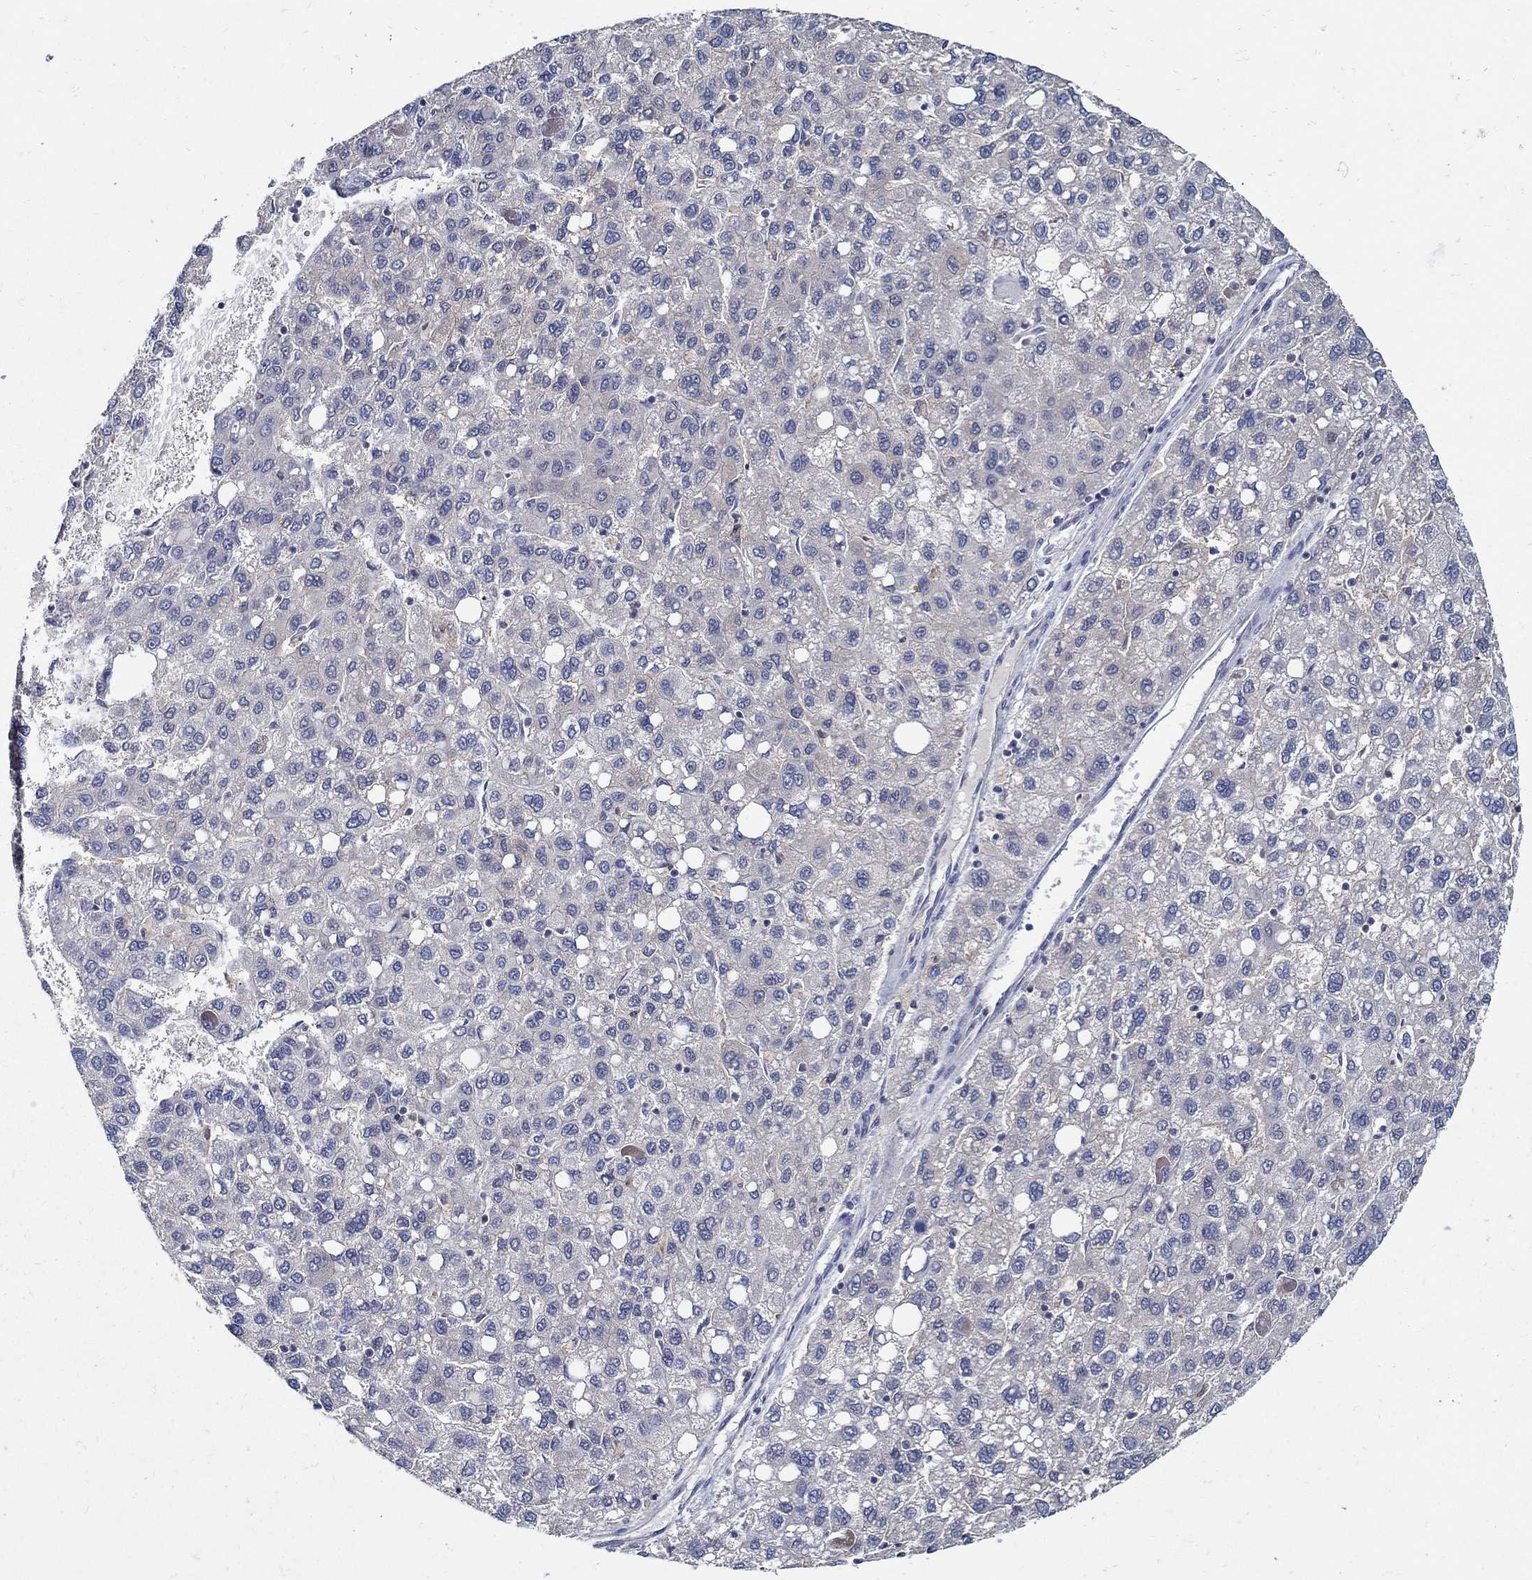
{"staining": {"intensity": "negative", "quantity": "none", "location": "none"}, "tissue": "liver cancer", "cell_type": "Tumor cells", "image_type": "cancer", "snomed": [{"axis": "morphology", "description": "Carcinoma, Hepatocellular, NOS"}, {"axis": "topography", "description": "Liver"}], "caption": "The image displays no staining of tumor cells in hepatocellular carcinoma (liver).", "gene": "MTHFR", "patient": {"sex": "female", "age": 82}}